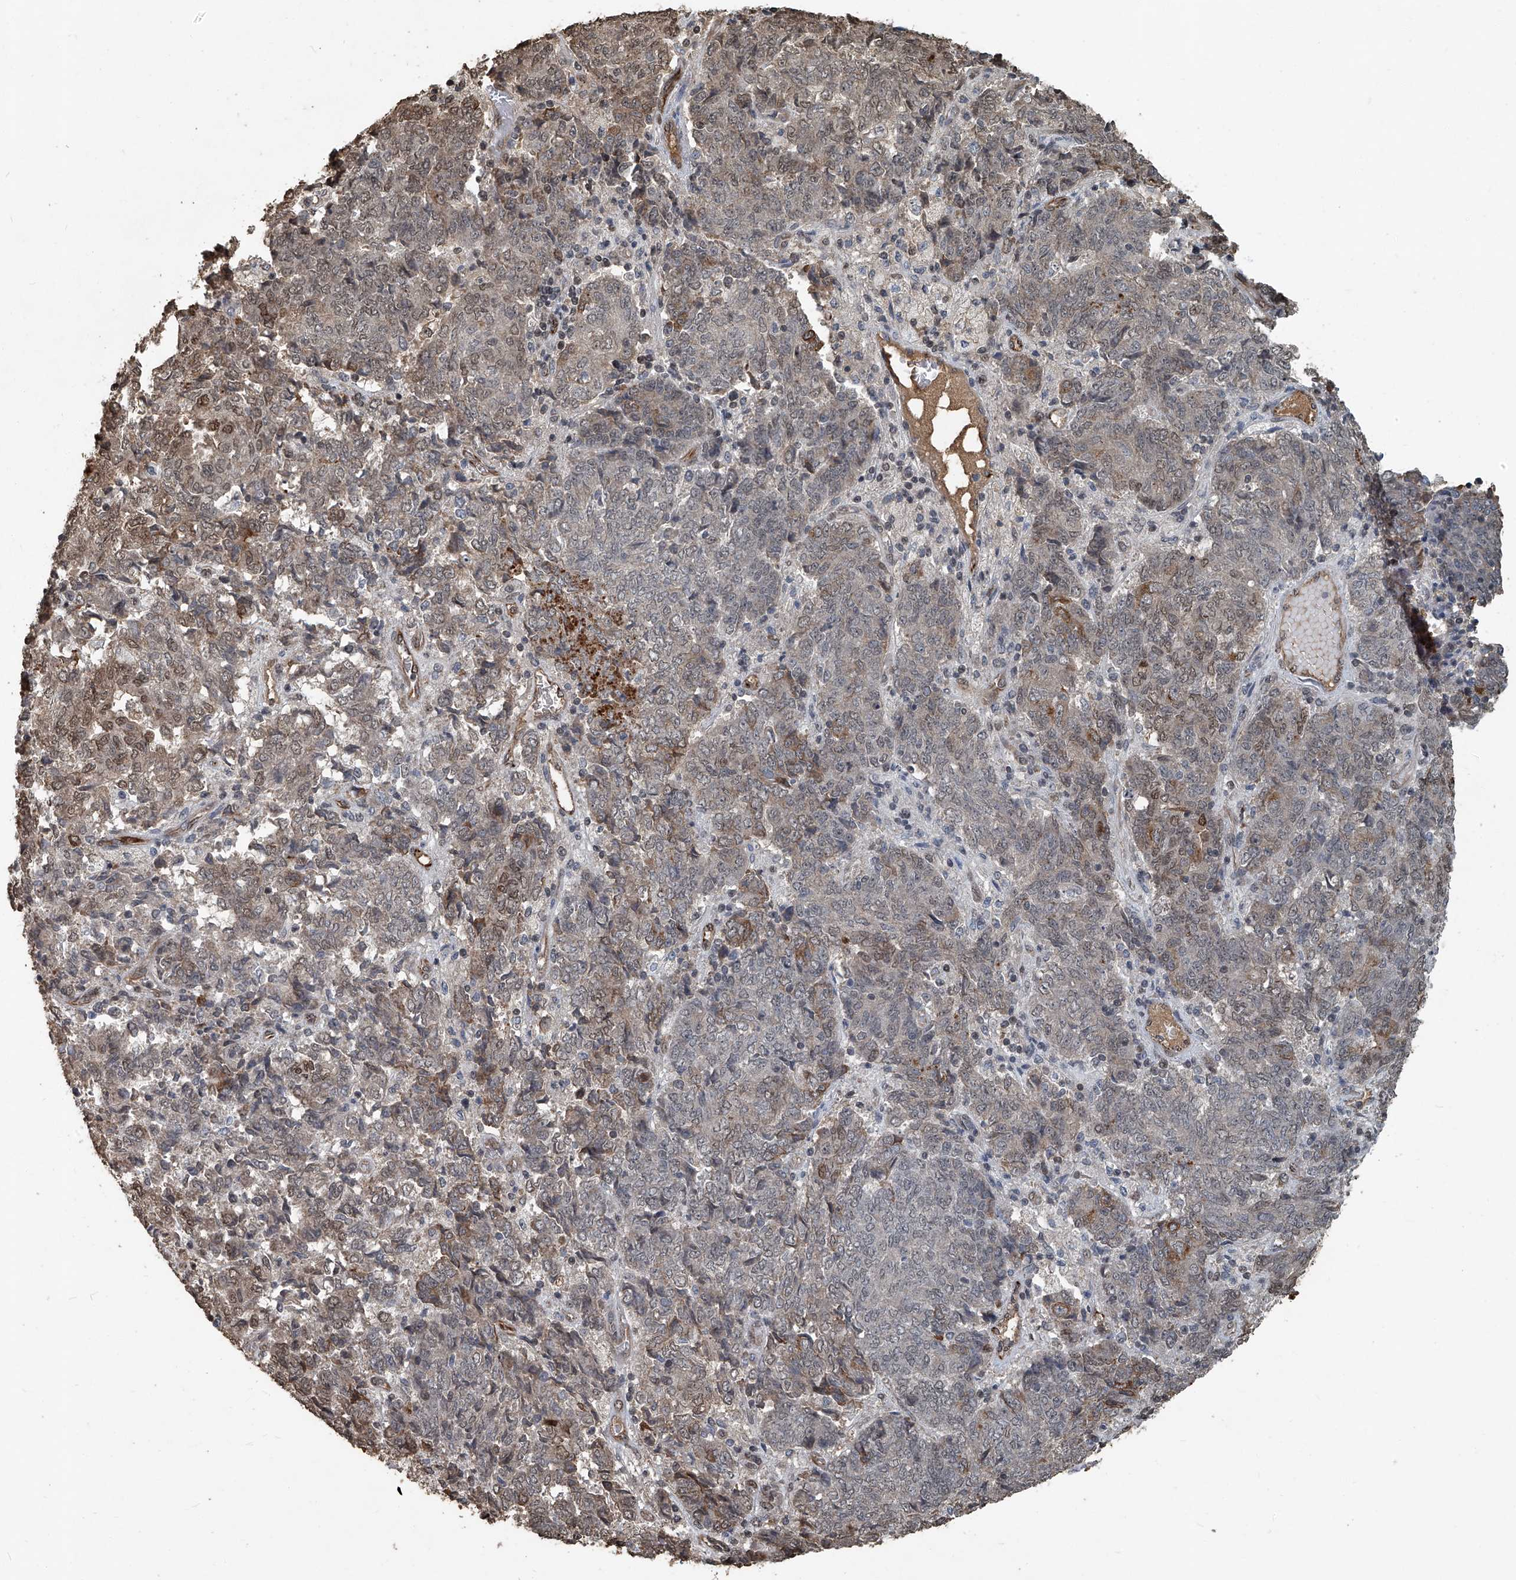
{"staining": {"intensity": "weak", "quantity": "25%-75%", "location": "cytoplasmic/membranous"}, "tissue": "endometrial cancer", "cell_type": "Tumor cells", "image_type": "cancer", "snomed": [{"axis": "morphology", "description": "Adenocarcinoma, NOS"}, {"axis": "topography", "description": "Endometrium"}], "caption": "High-magnification brightfield microscopy of endometrial cancer (adenocarcinoma) stained with DAB (3,3'-diaminobenzidine) (brown) and counterstained with hematoxylin (blue). tumor cells exhibit weak cytoplasmic/membranous staining is present in about25%-75% of cells.", "gene": "GPR132", "patient": {"sex": "female", "age": 80}}